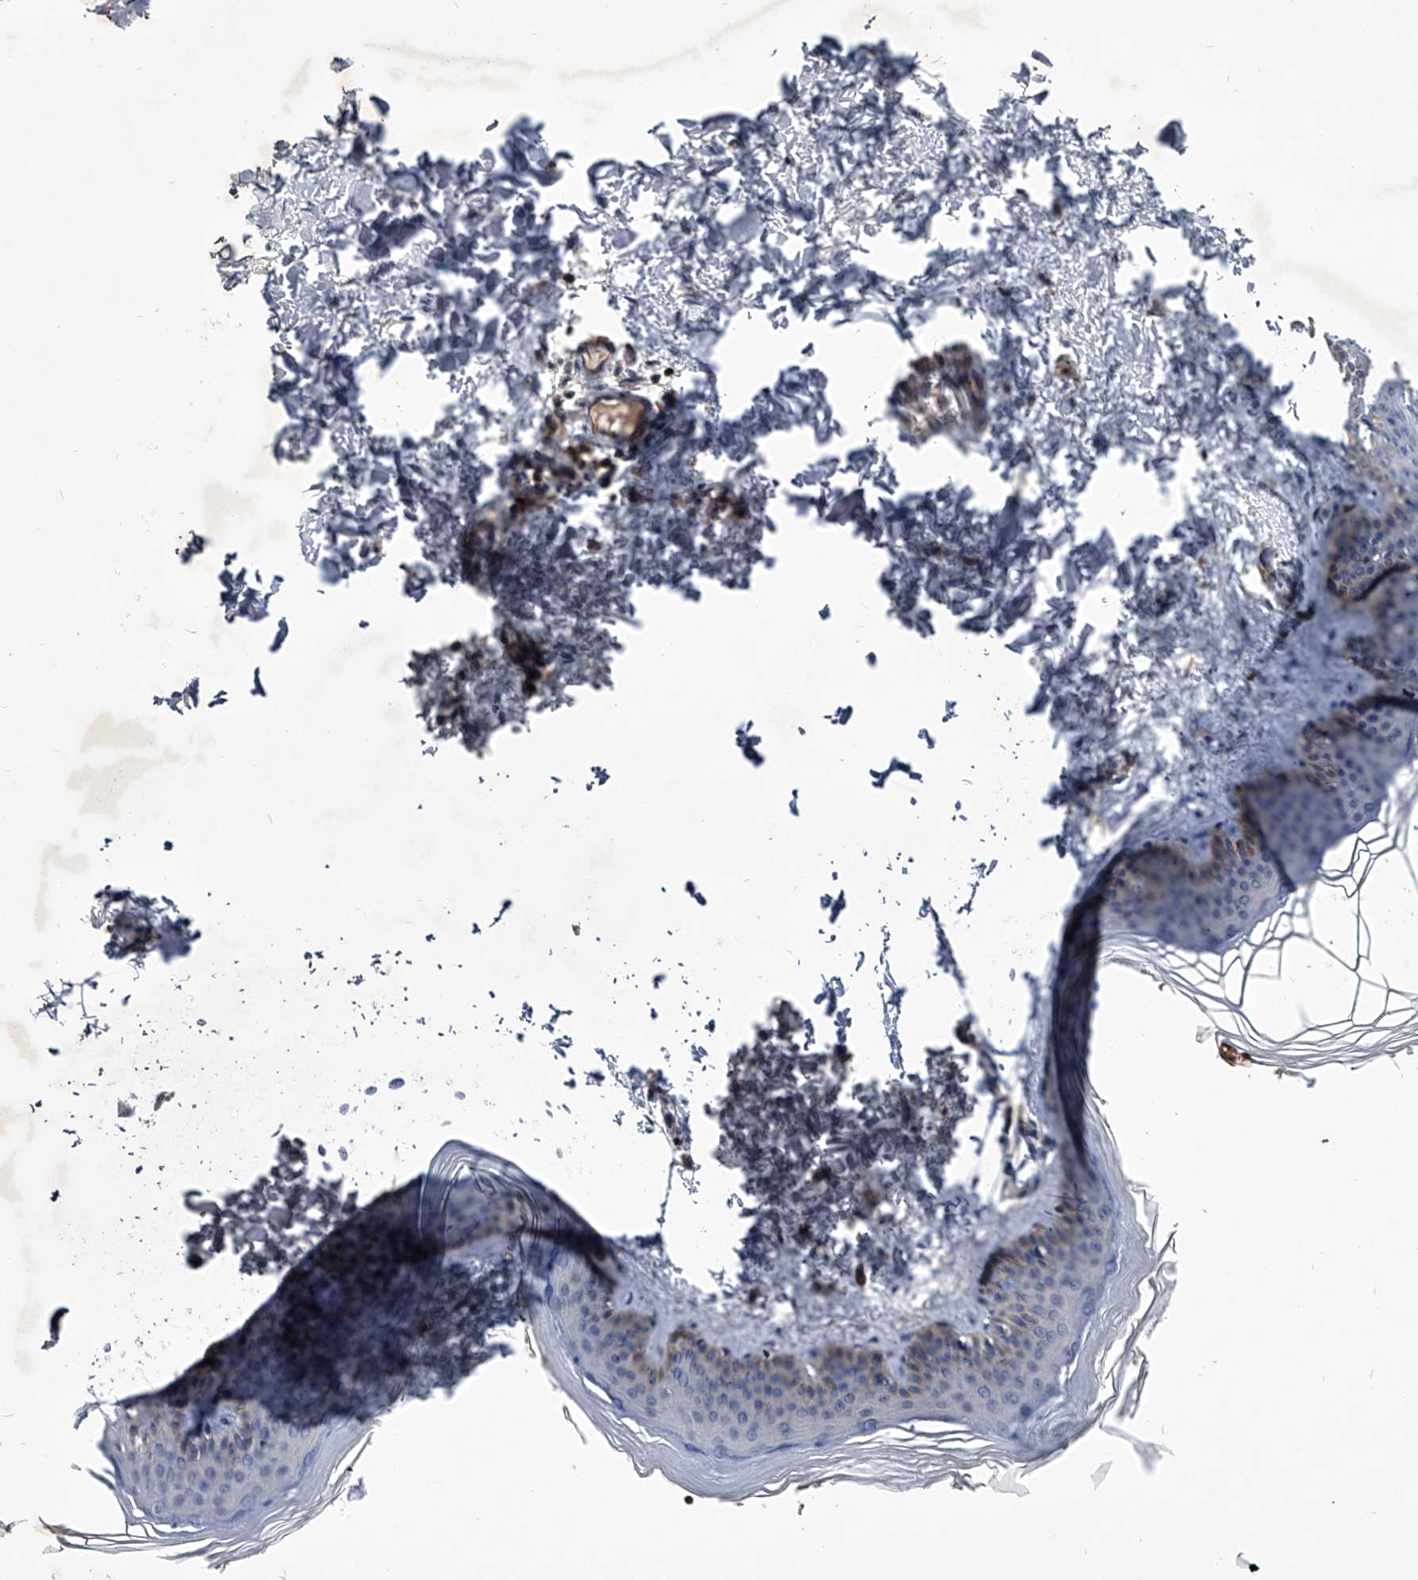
{"staining": {"intensity": "weak", "quantity": ">75%", "location": "cytoplasmic/membranous"}, "tissue": "skin", "cell_type": "Fibroblasts", "image_type": "normal", "snomed": [{"axis": "morphology", "description": "Normal tissue, NOS"}, {"axis": "topography", "description": "Skin"}], "caption": "This is an image of immunohistochemistry staining of normal skin, which shows weak expression in the cytoplasmic/membranous of fibroblasts.", "gene": "ZNF30", "patient": {"sex": "female", "age": 27}}